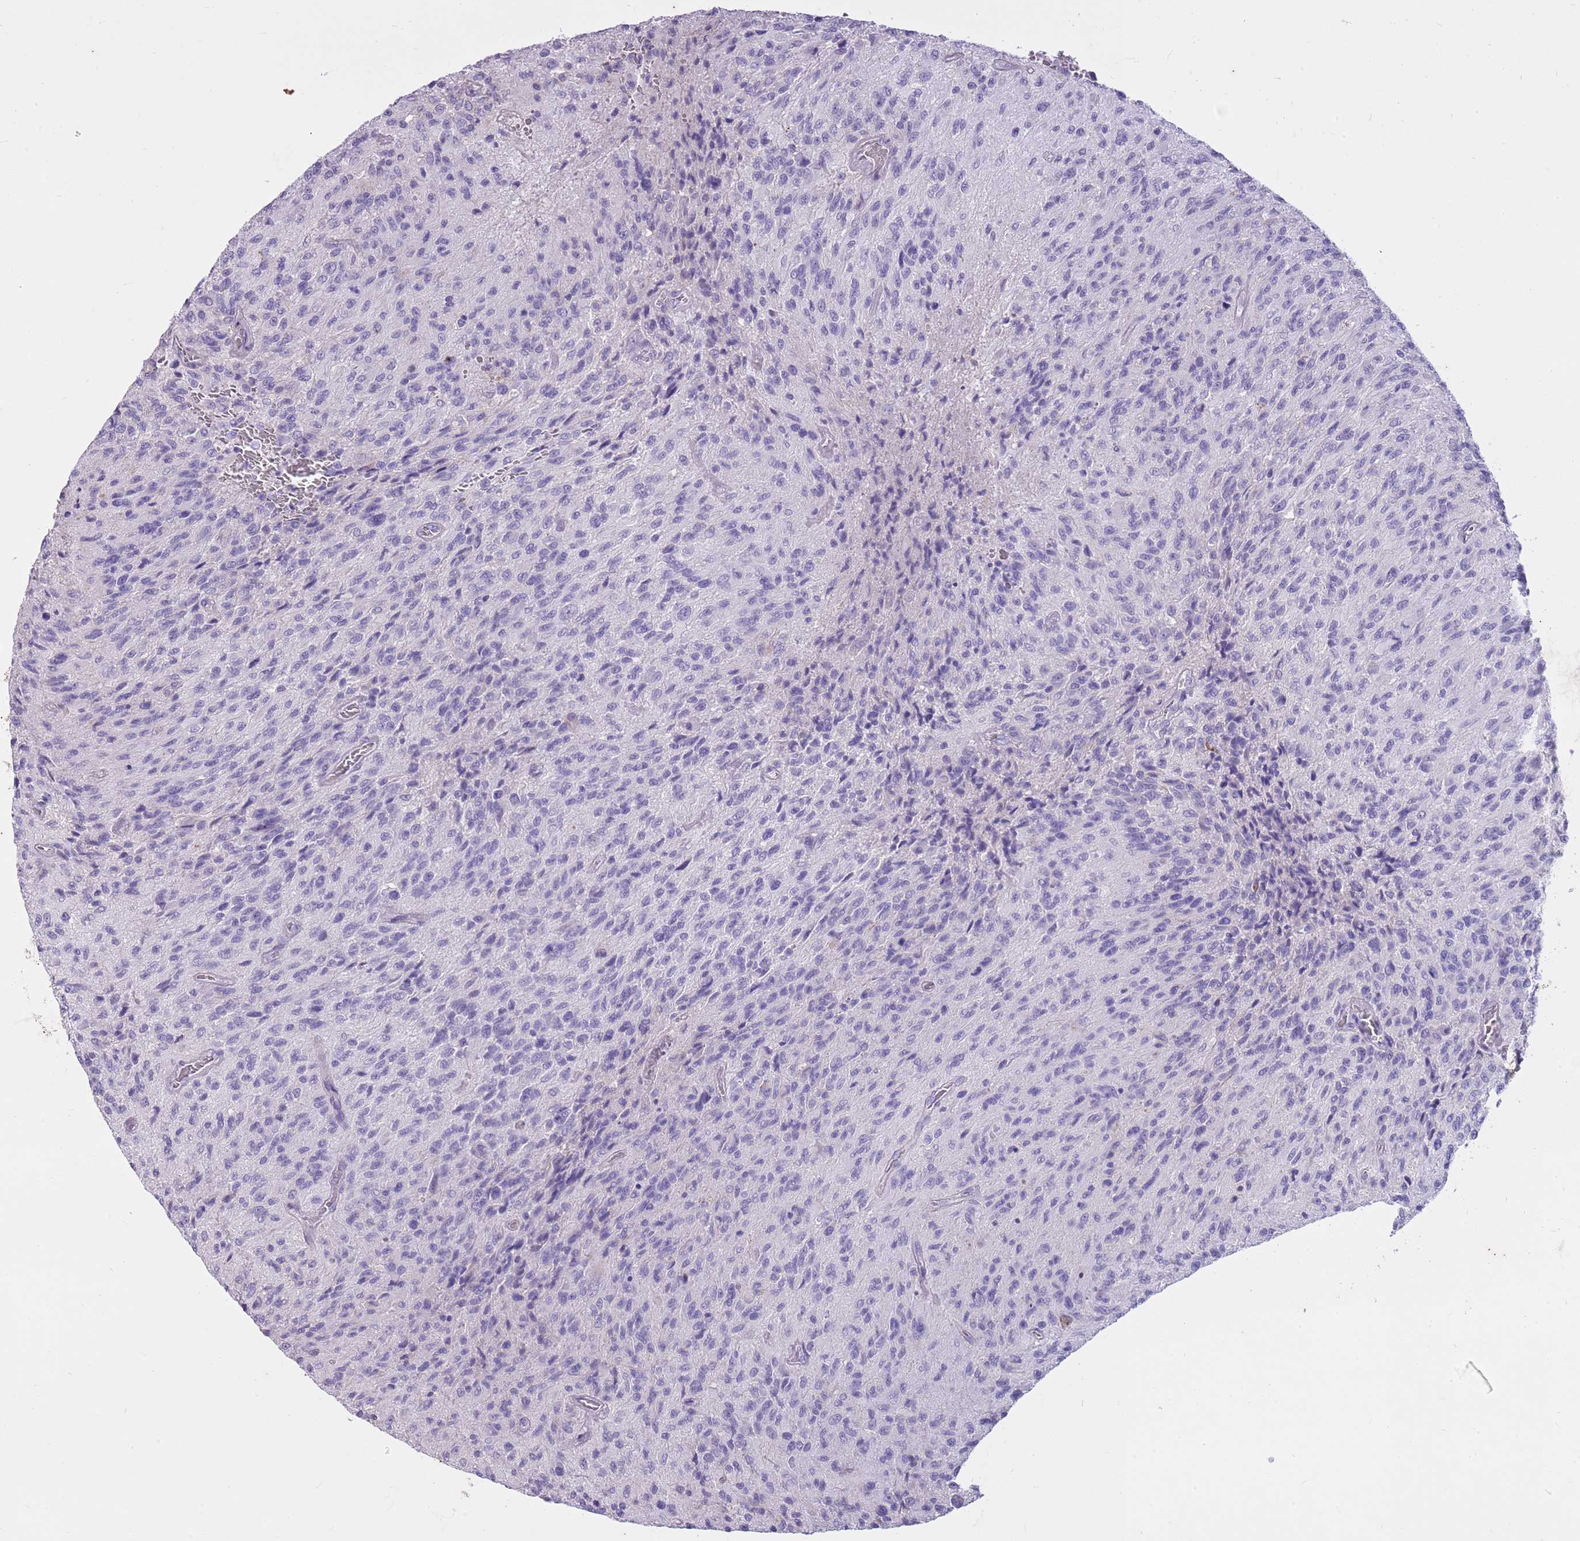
{"staining": {"intensity": "negative", "quantity": "none", "location": "none"}, "tissue": "glioma", "cell_type": "Tumor cells", "image_type": "cancer", "snomed": [{"axis": "morphology", "description": "Normal tissue, NOS"}, {"axis": "morphology", "description": "Glioma, malignant, High grade"}, {"axis": "topography", "description": "Cerebral cortex"}], "caption": "High power microscopy photomicrograph of an immunohistochemistry (IHC) micrograph of malignant high-grade glioma, revealing no significant staining in tumor cells.", "gene": "CNPPD1", "patient": {"sex": "male", "age": 56}}